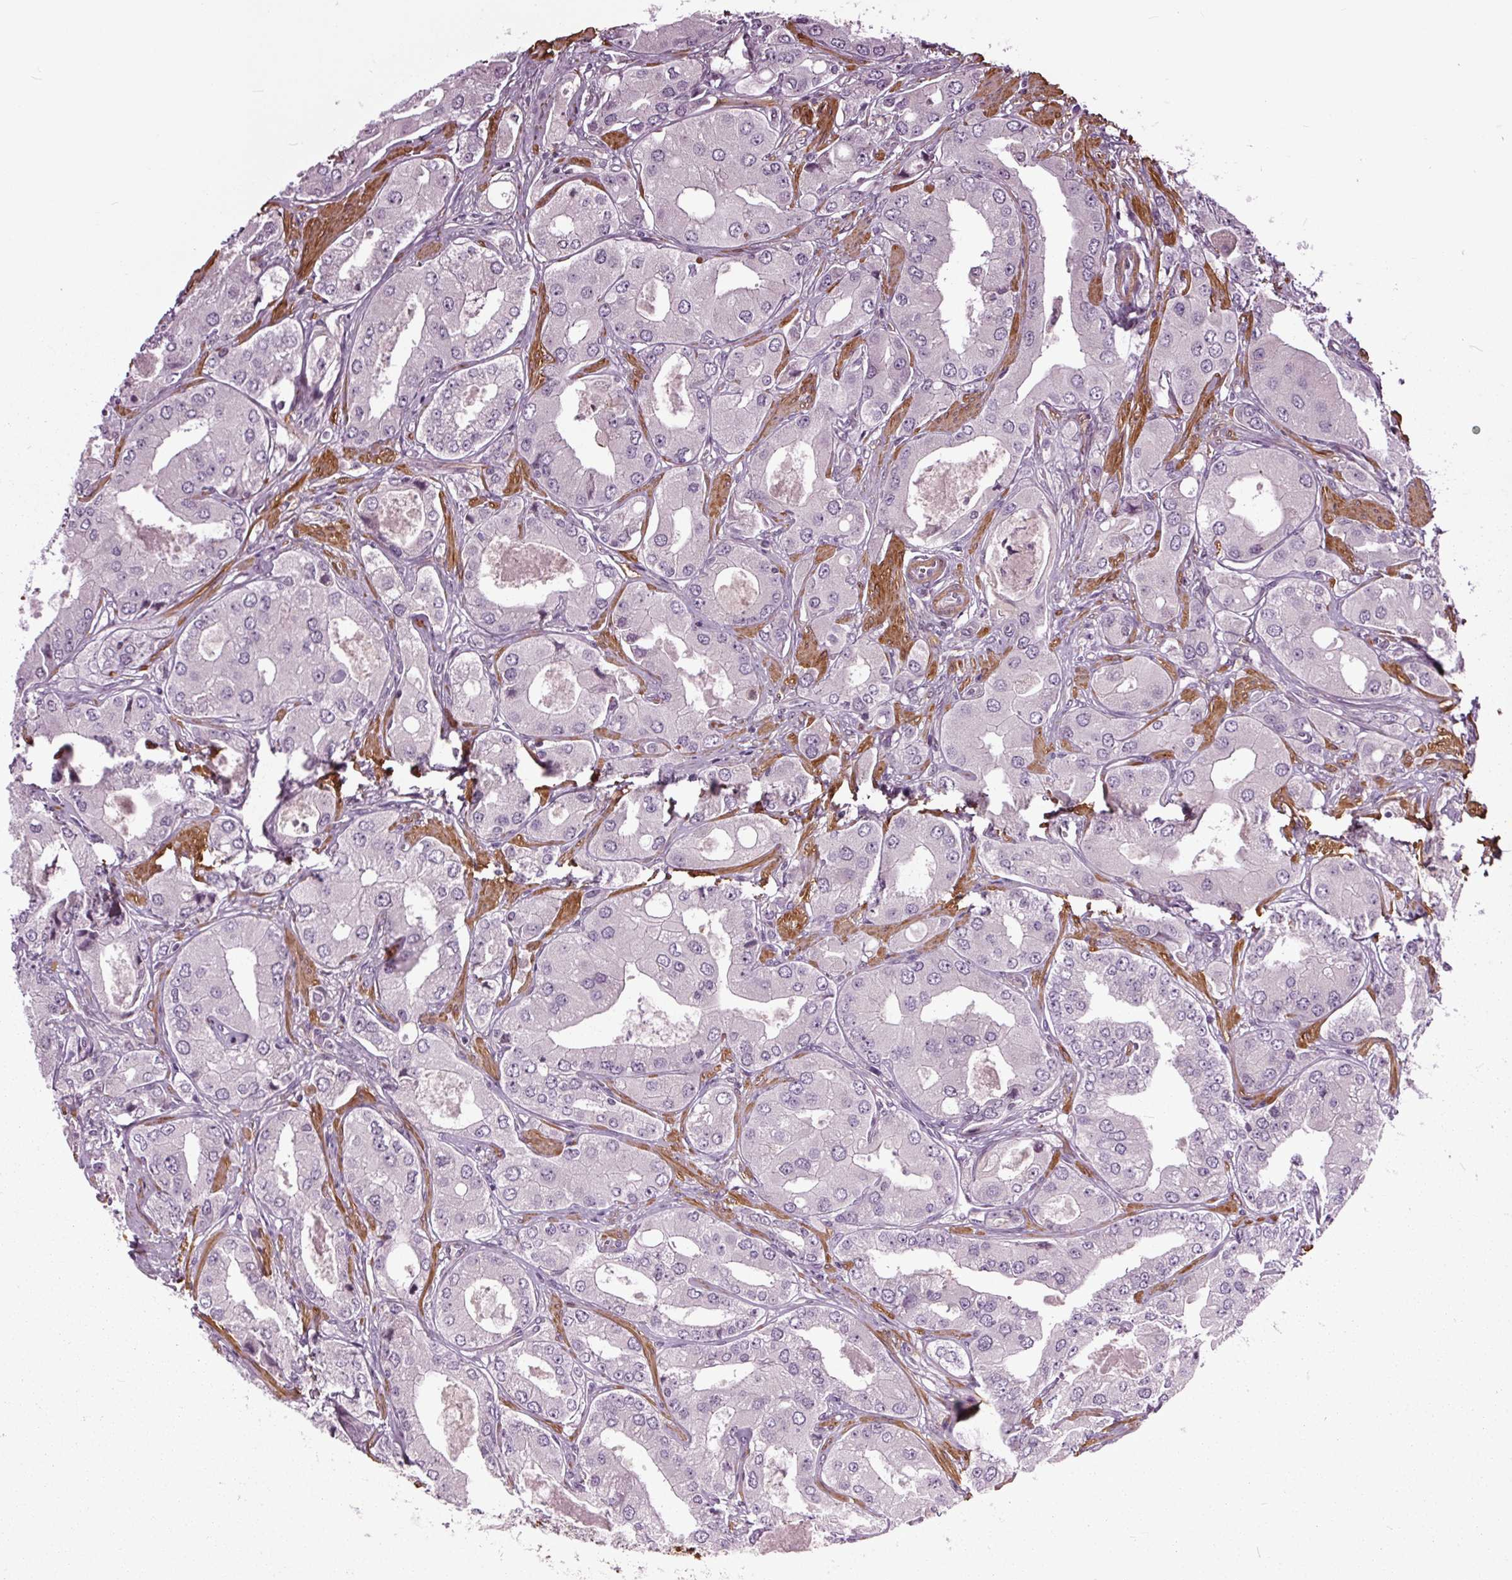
{"staining": {"intensity": "negative", "quantity": "none", "location": "none"}, "tissue": "prostate cancer", "cell_type": "Tumor cells", "image_type": "cancer", "snomed": [{"axis": "morphology", "description": "Adenocarcinoma, Low grade"}, {"axis": "topography", "description": "Prostate"}], "caption": "Tumor cells show no significant expression in prostate low-grade adenocarcinoma.", "gene": "HAUS5", "patient": {"sex": "male", "age": 60}}